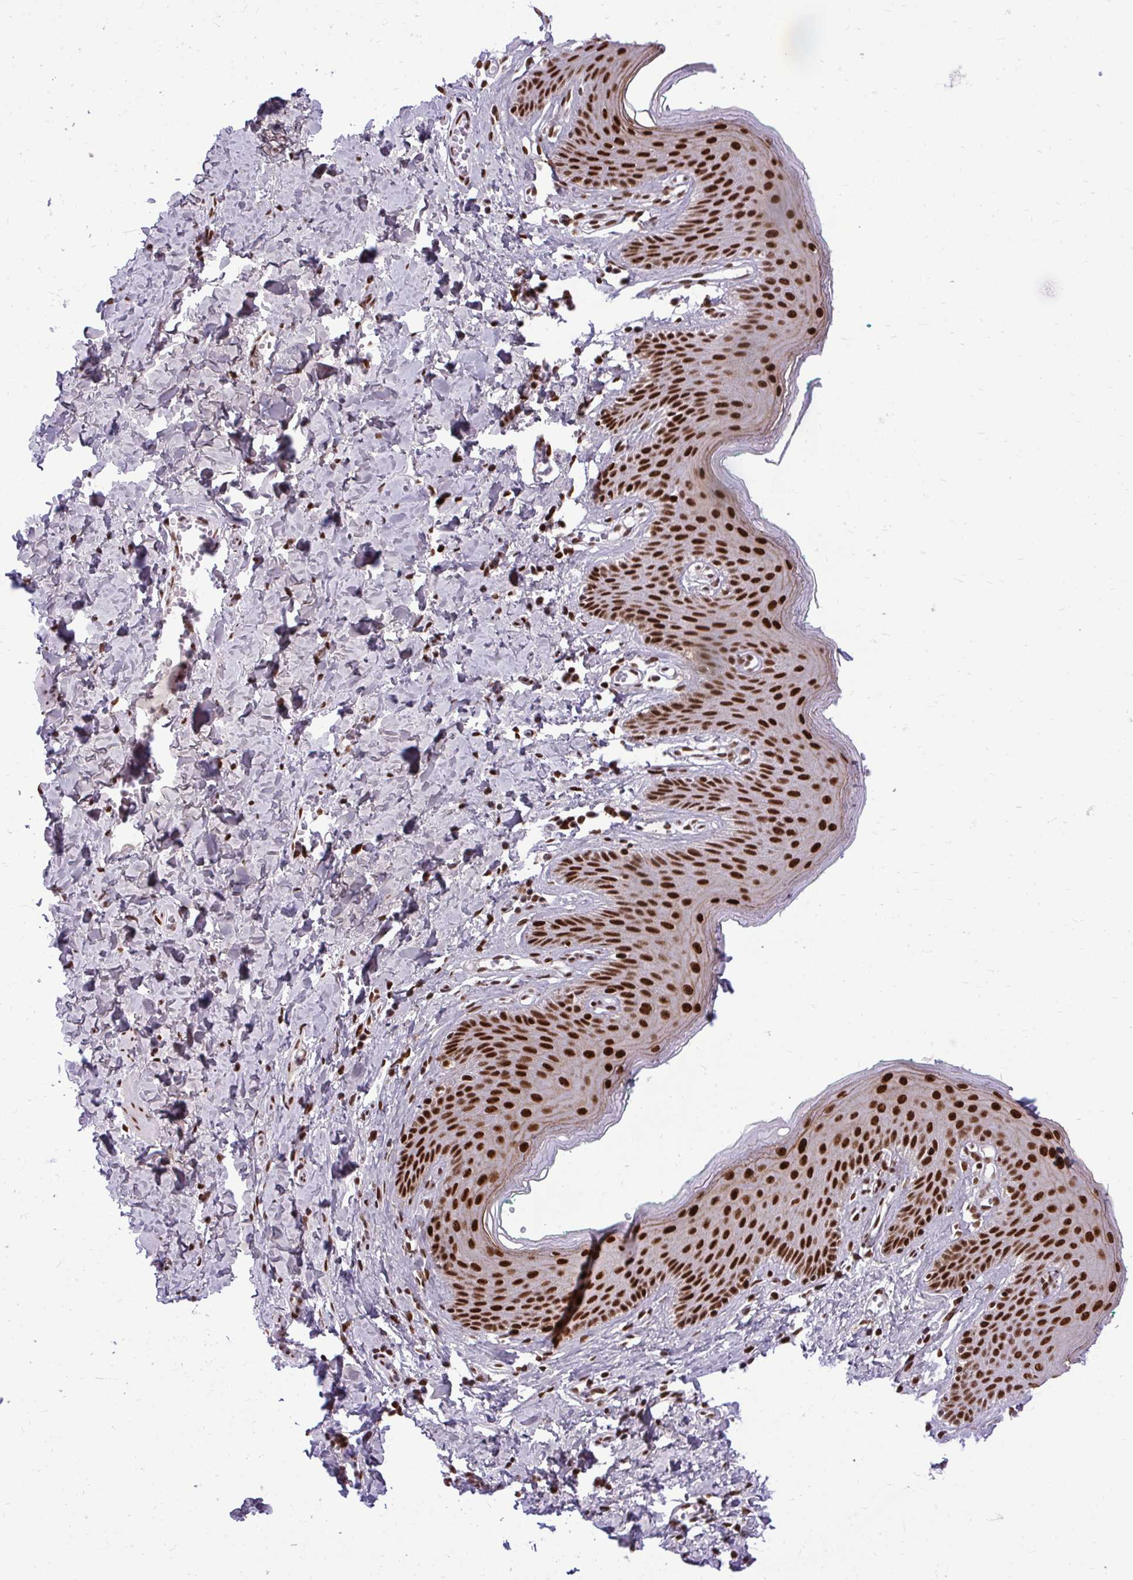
{"staining": {"intensity": "strong", "quantity": ">75%", "location": "cytoplasmic/membranous,nuclear"}, "tissue": "skin", "cell_type": "Epidermal cells", "image_type": "normal", "snomed": [{"axis": "morphology", "description": "Normal tissue, NOS"}, {"axis": "topography", "description": "Vulva"}, {"axis": "topography", "description": "Peripheral nerve tissue"}], "caption": "Skin stained with DAB immunohistochemistry (IHC) displays high levels of strong cytoplasmic/membranous,nuclear expression in about >75% of epidermal cells.", "gene": "CDYL", "patient": {"sex": "female", "age": 66}}